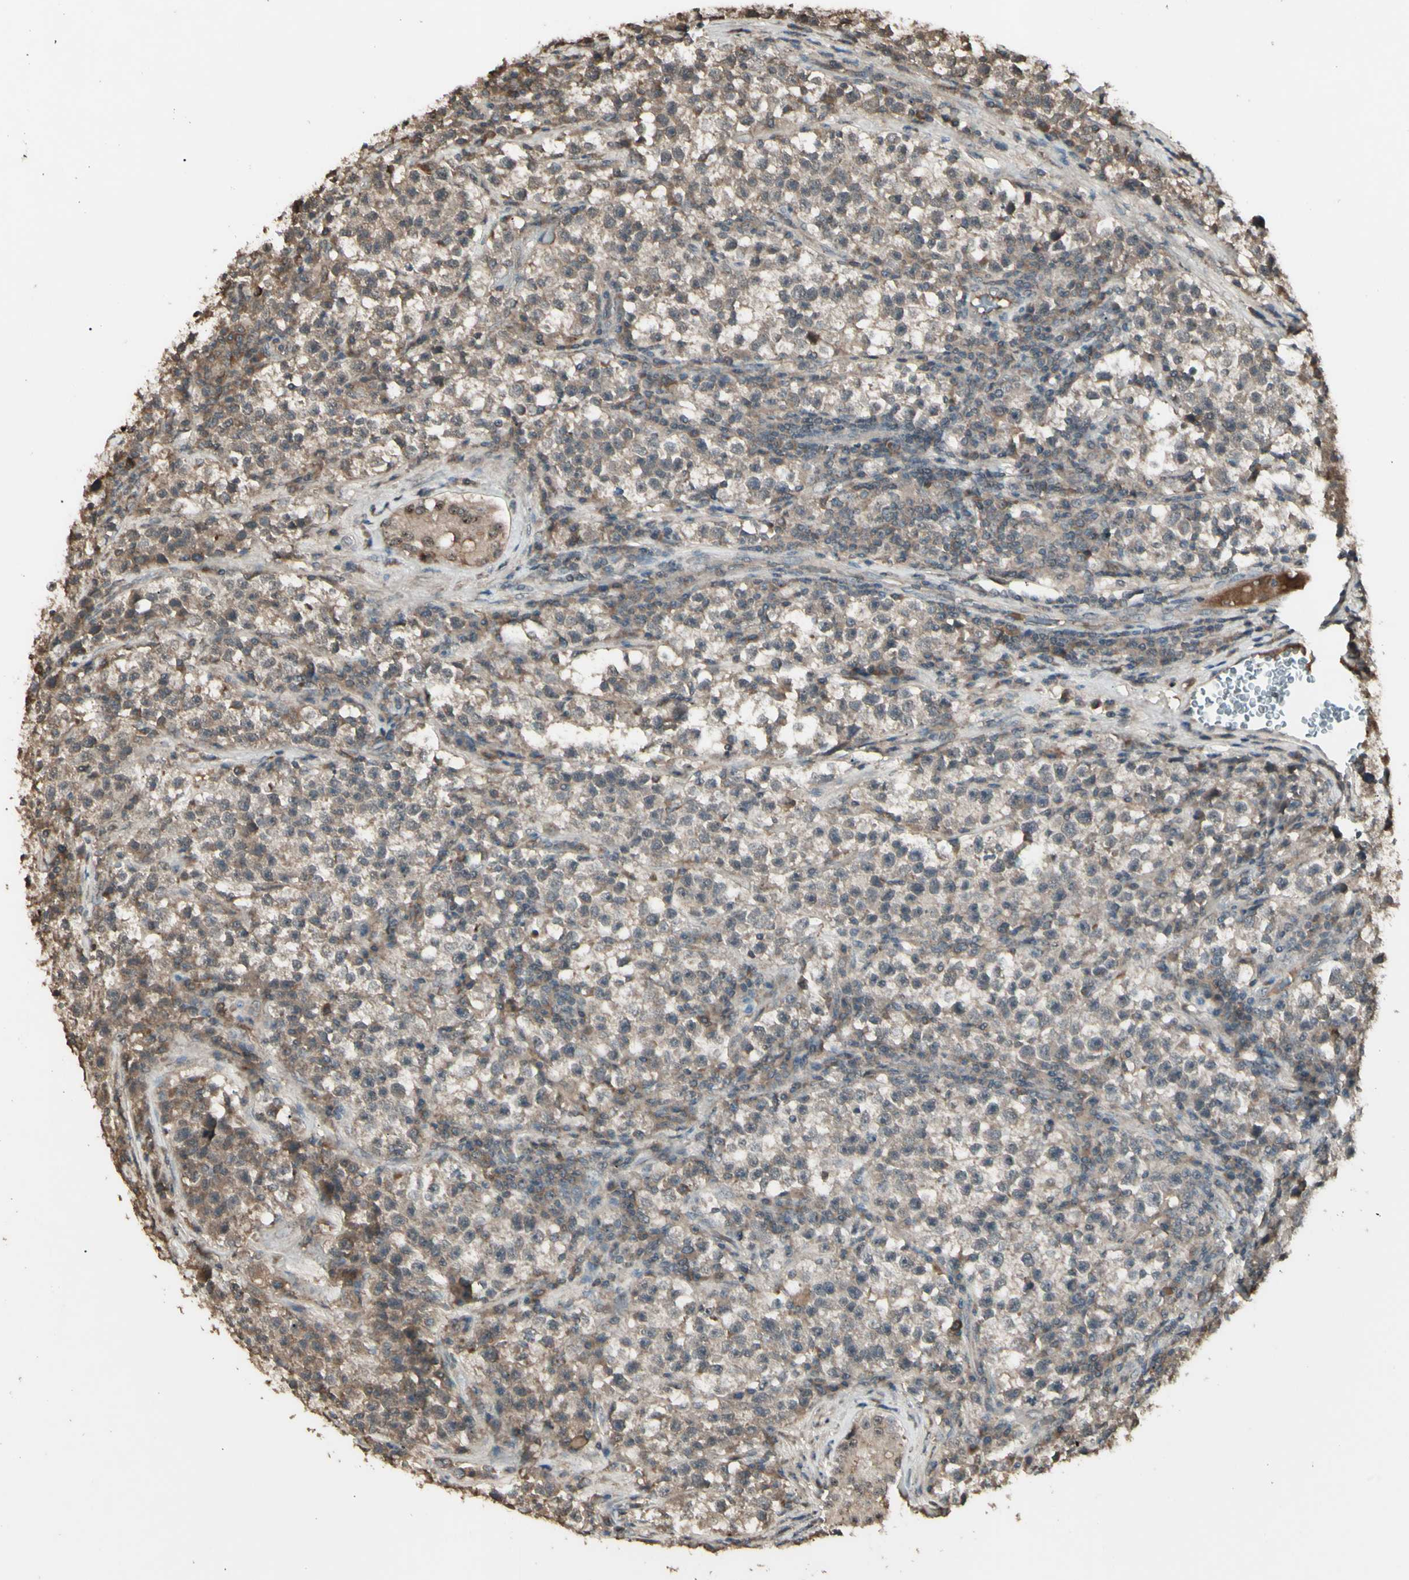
{"staining": {"intensity": "weak", "quantity": ">75%", "location": "cytoplasmic/membranous"}, "tissue": "testis cancer", "cell_type": "Tumor cells", "image_type": "cancer", "snomed": [{"axis": "morphology", "description": "Seminoma, NOS"}, {"axis": "topography", "description": "Testis"}], "caption": "Protein positivity by immunohistochemistry (IHC) reveals weak cytoplasmic/membranous expression in approximately >75% of tumor cells in seminoma (testis). The staining was performed using DAB, with brown indicating positive protein expression. Nuclei are stained blue with hematoxylin.", "gene": "GNAS", "patient": {"sex": "male", "age": 22}}